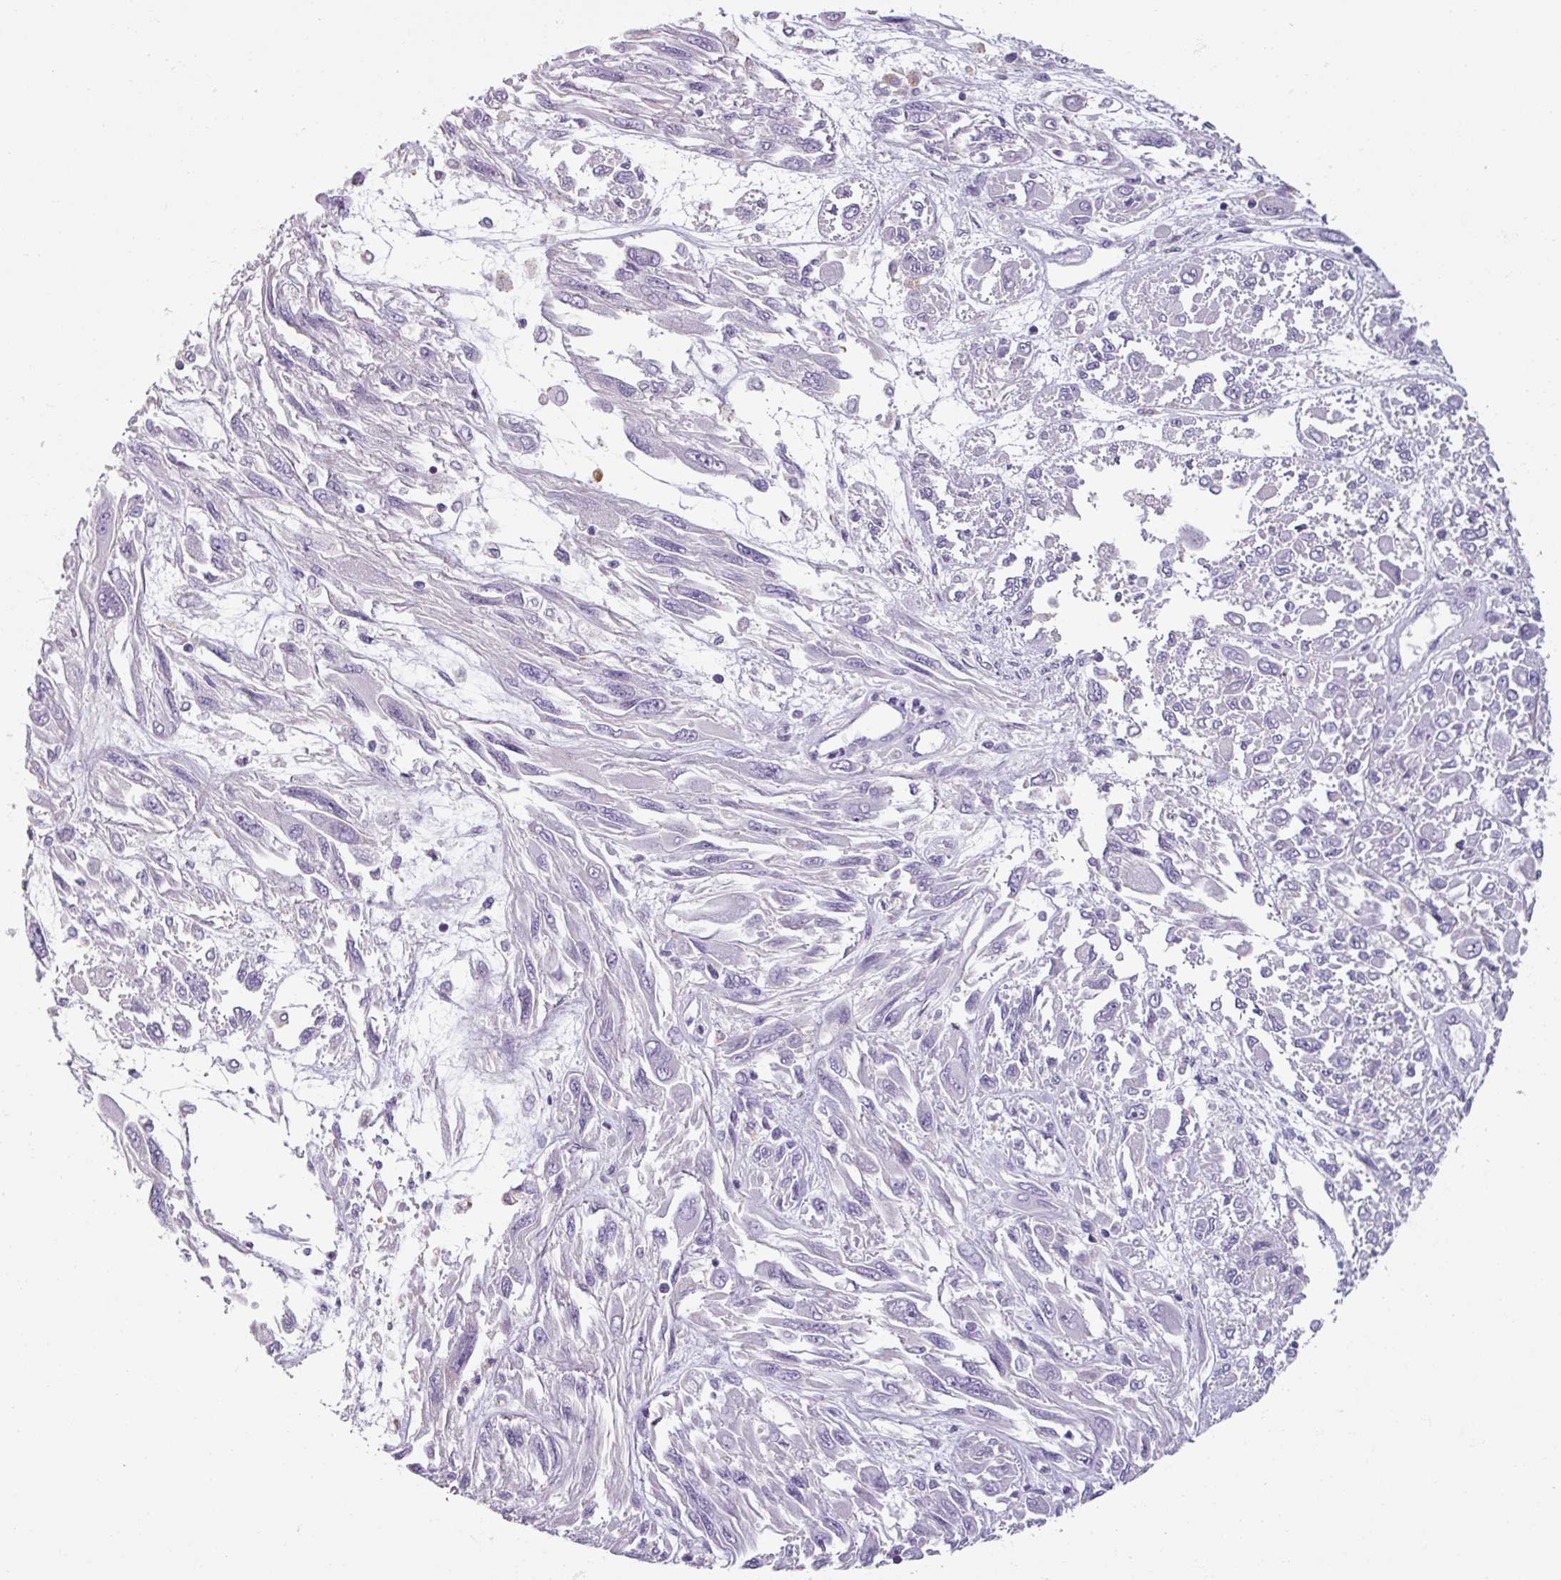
{"staining": {"intensity": "negative", "quantity": "none", "location": "none"}, "tissue": "melanoma", "cell_type": "Tumor cells", "image_type": "cancer", "snomed": [{"axis": "morphology", "description": "Malignant melanoma, NOS"}, {"axis": "topography", "description": "Skin"}], "caption": "The micrograph reveals no significant staining in tumor cells of malignant melanoma.", "gene": "SPESP1", "patient": {"sex": "female", "age": 91}}